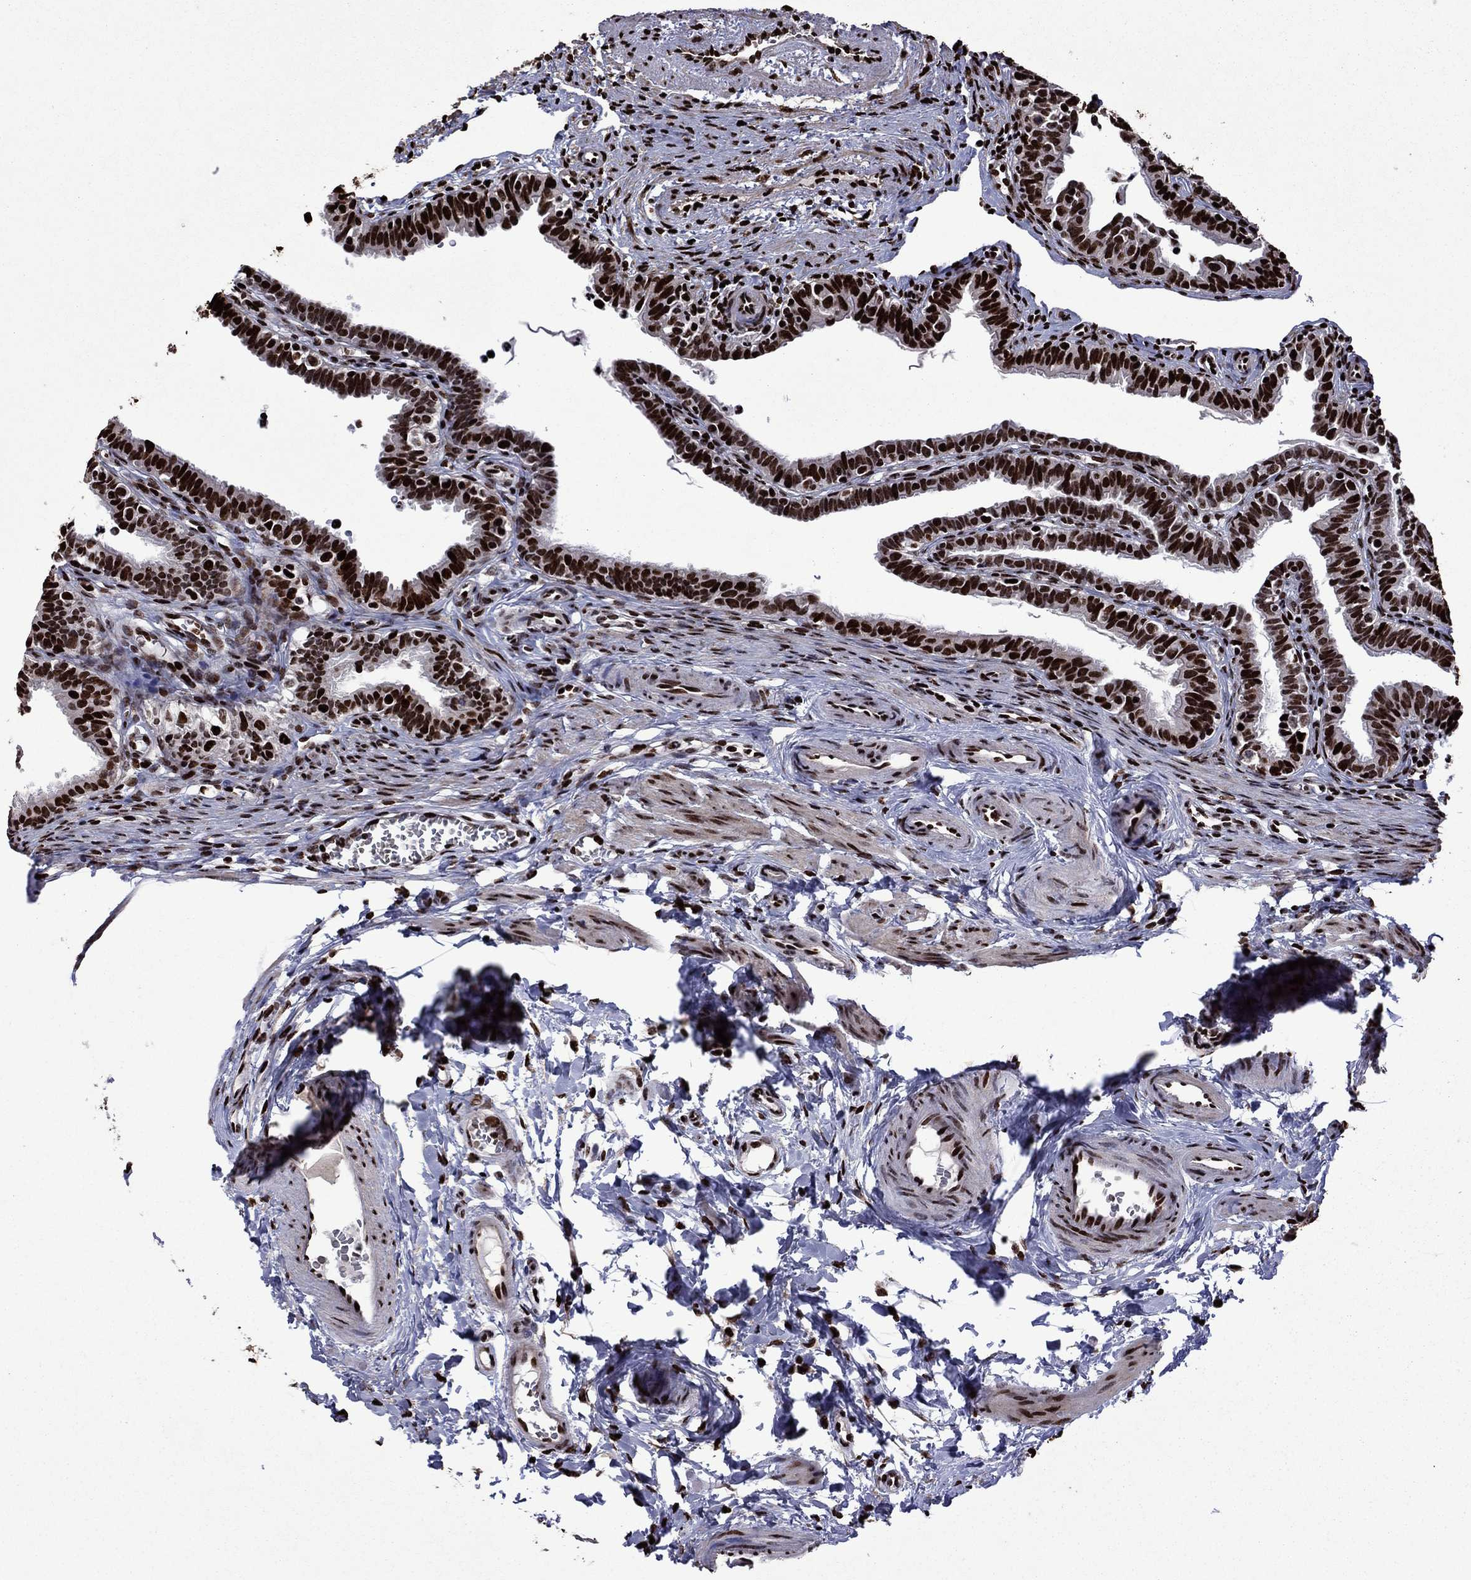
{"staining": {"intensity": "strong", "quantity": ">75%", "location": "nuclear"}, "tissue": "fallopian tube", "cell_type": "Glandular cells", "image_type": "normal", "snomed": [{"axis": "morphology", "description": "Normal tissue, NOS"}, {"axis": "topography", "description": "Fallopian tube"}], "caption": "Benign fallopian tube reveals strong nuclear positivity in about >75% of glandular cells The protein is shown in brown color, while the nuclei are stained blue..", "gene": "LIMK1", "patient": {"sex": "female", "age": 36}}